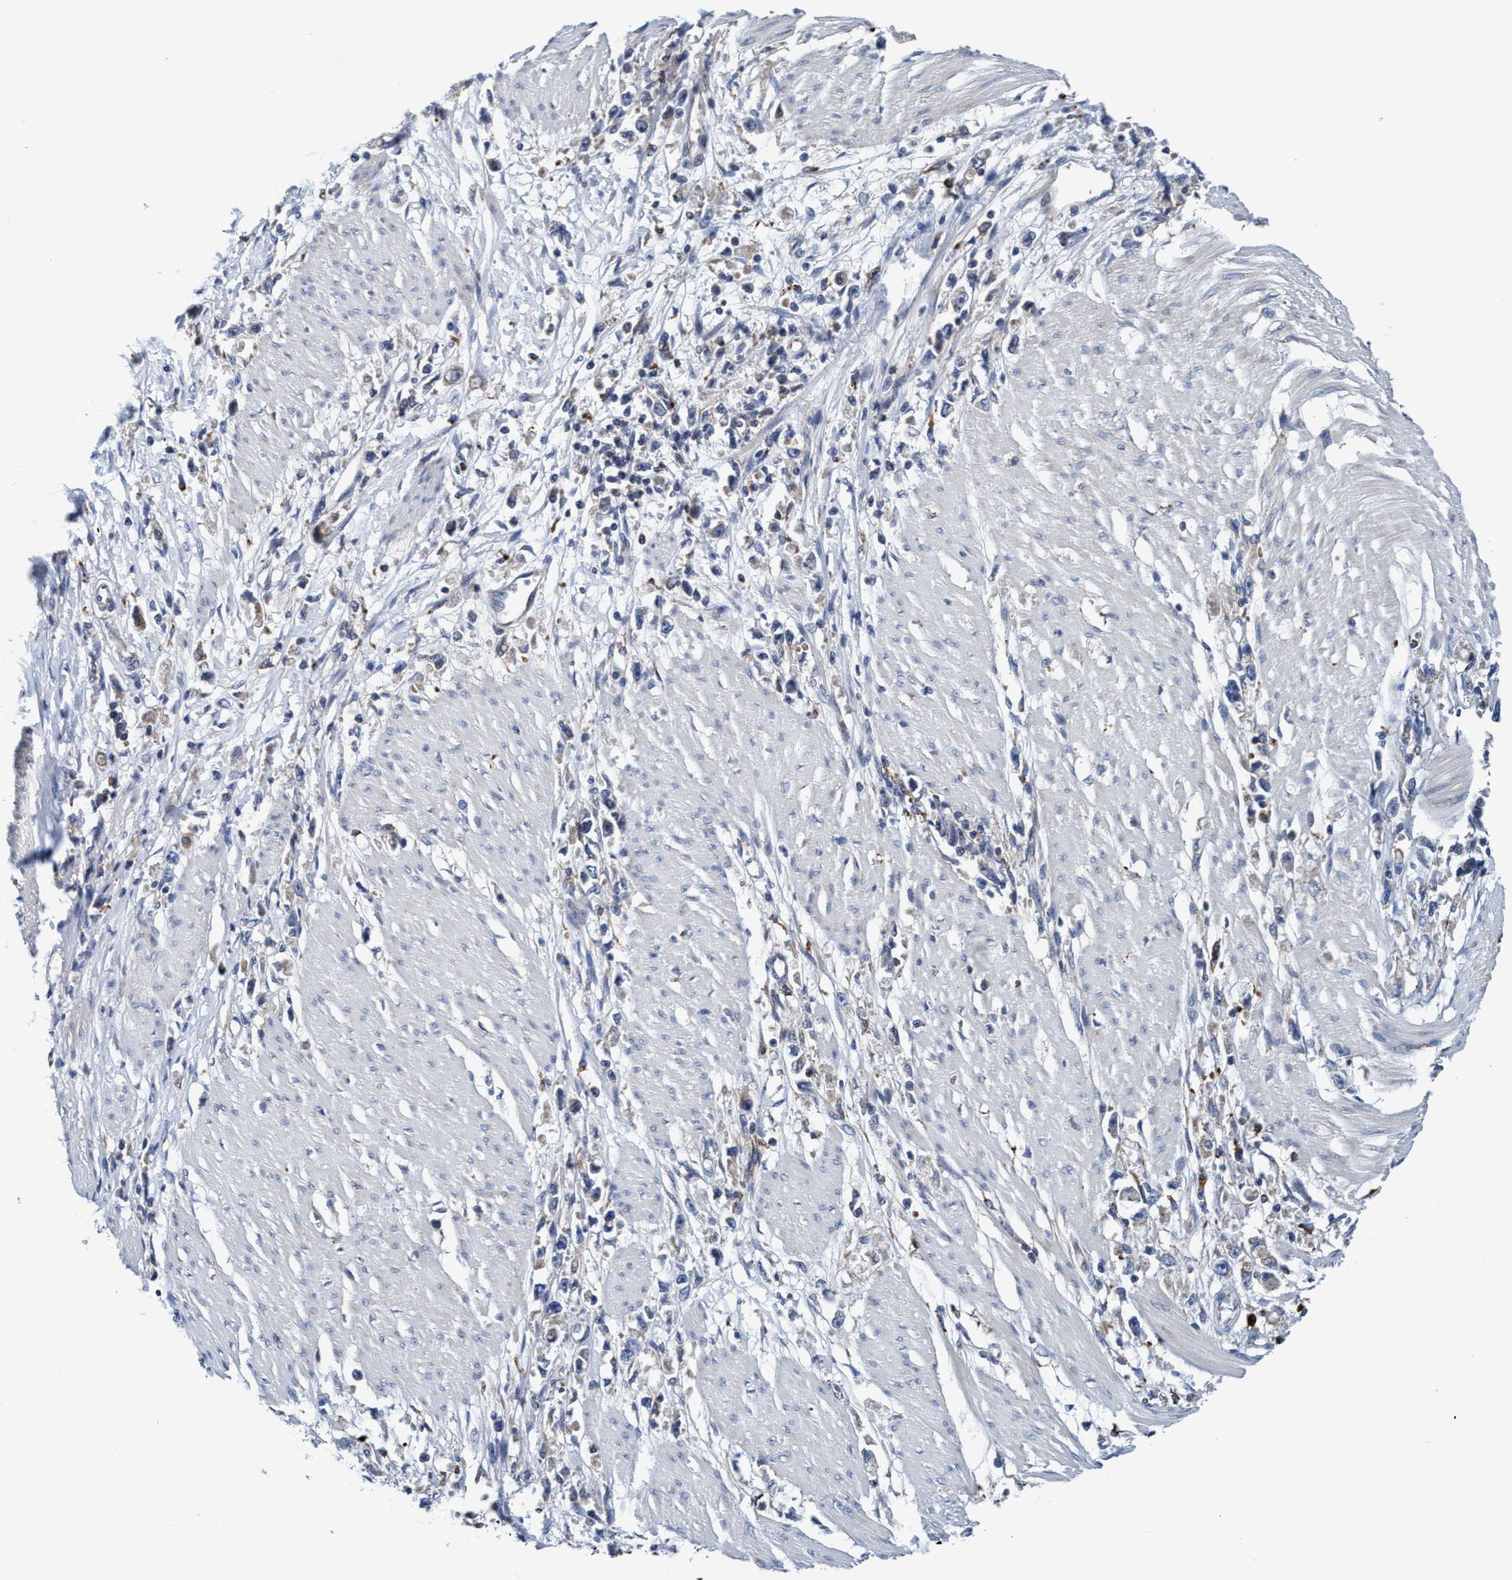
{"staining": {"intensity": "weak", "quantity": "<25%", "location": "cytoplasmic/membranous"}, "tissue": "stomach cancer", "cell_type": "Tumor cells", "image_type": "cancer", "snomed": [{"axis": "morphology", "description": "Adenocarcinoma, NOS"}, {"axis": "topography", "description": "Stomach"}], "caption": "Image shows no protein expression in tumor cells of stomach cancer tissue.", "gene": "ENDOG", "patient": {"sex": "female", "age": 59}}